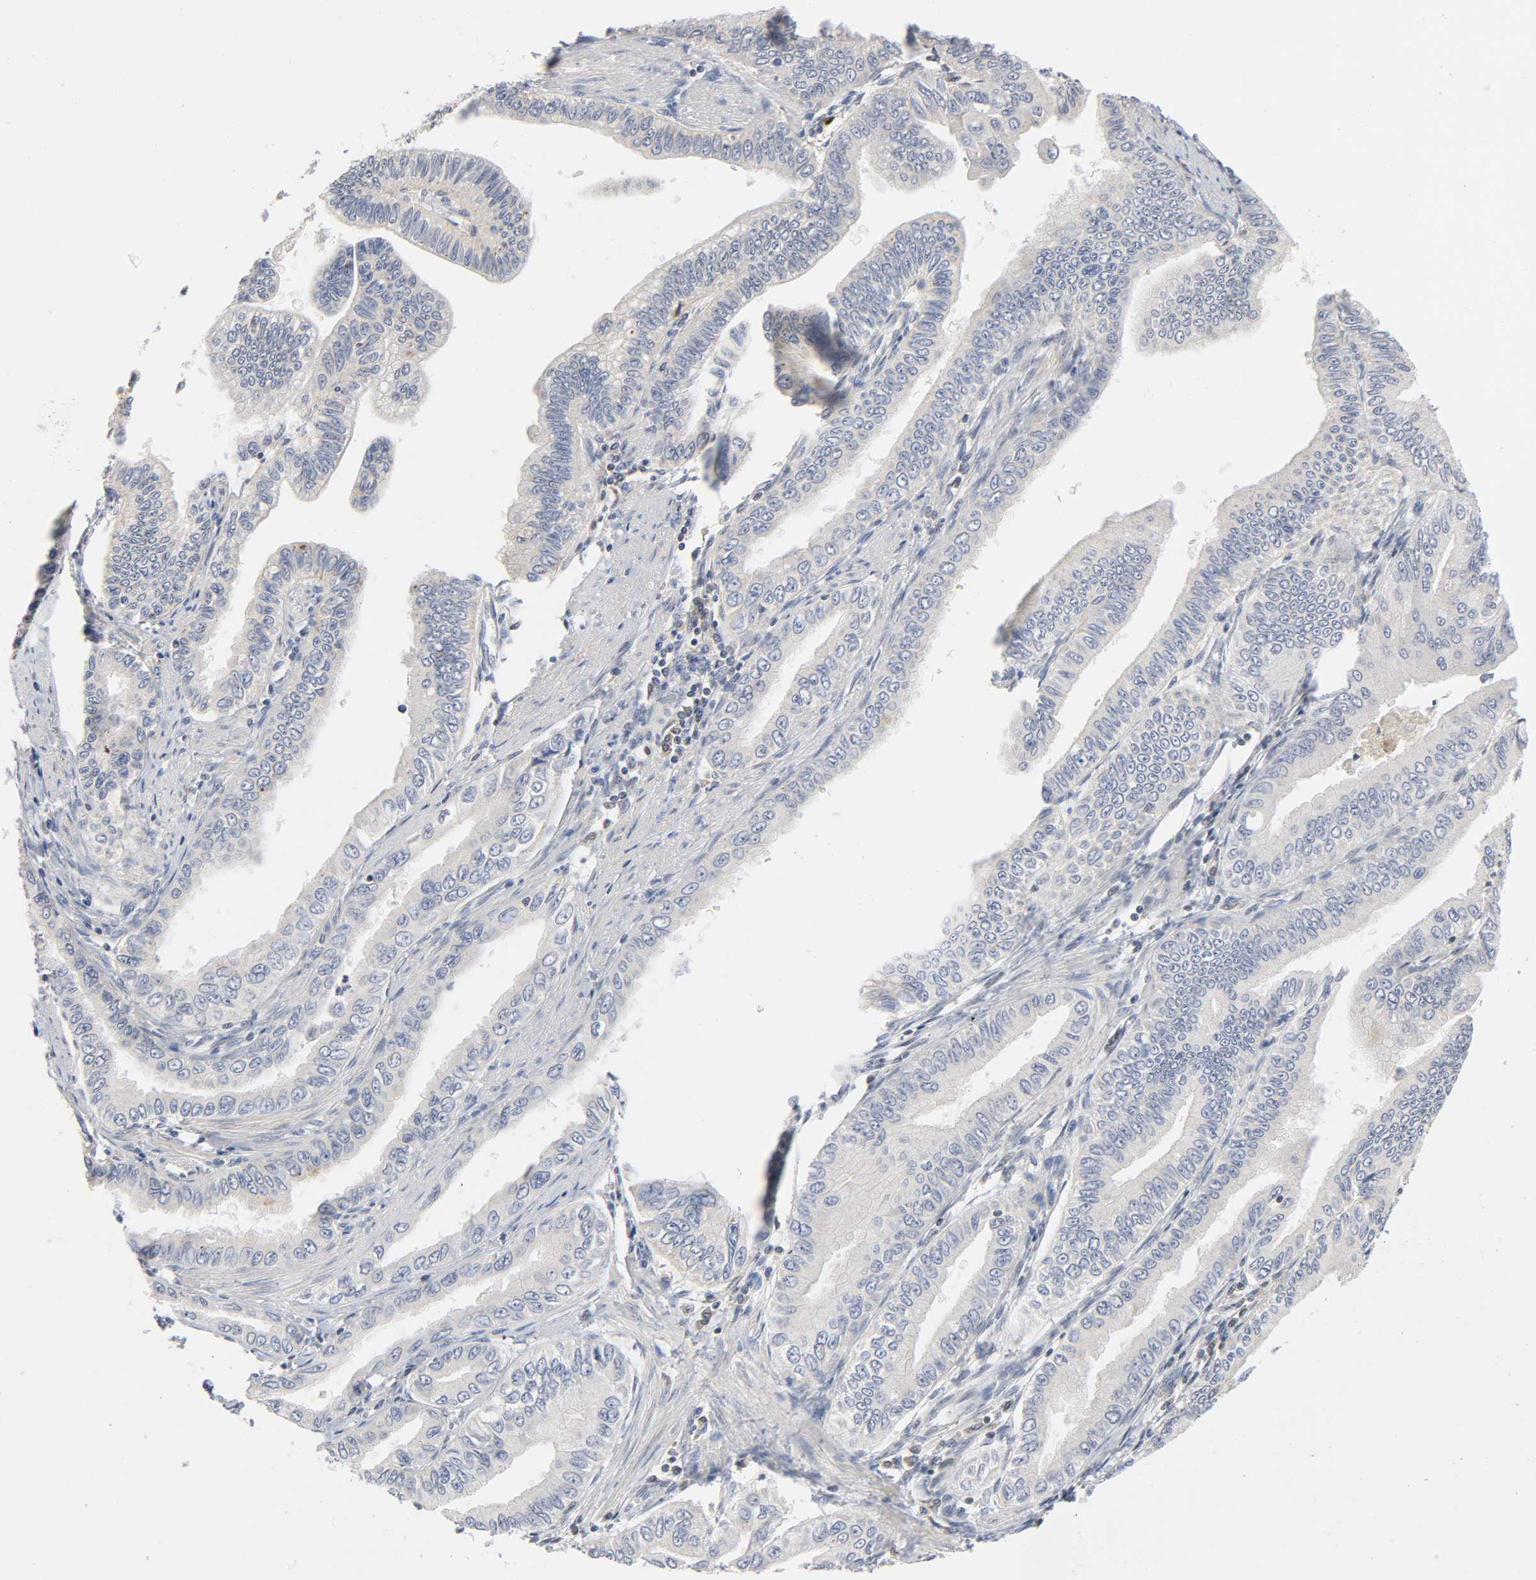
{"staining": {"intensity": "negative", "quantity": "none", "location": "none"}, "tissue": "pancreatic cancer", "cell_type": "Tumor cells", "image_type": "cancer", "snomed": [{"axis": "morphology", "description": "Normal tissue, NOS"}, {"axis": "topography", "description": "Lymph node"}], "caption": "Immunohistochemistry (IHC) histopathology image of pancreatic cancer stained for a protein (brown), which reveals no expression in tumor cells.", "gene": "KAT2B", "patient": {"sex": "male", "age": 50}}